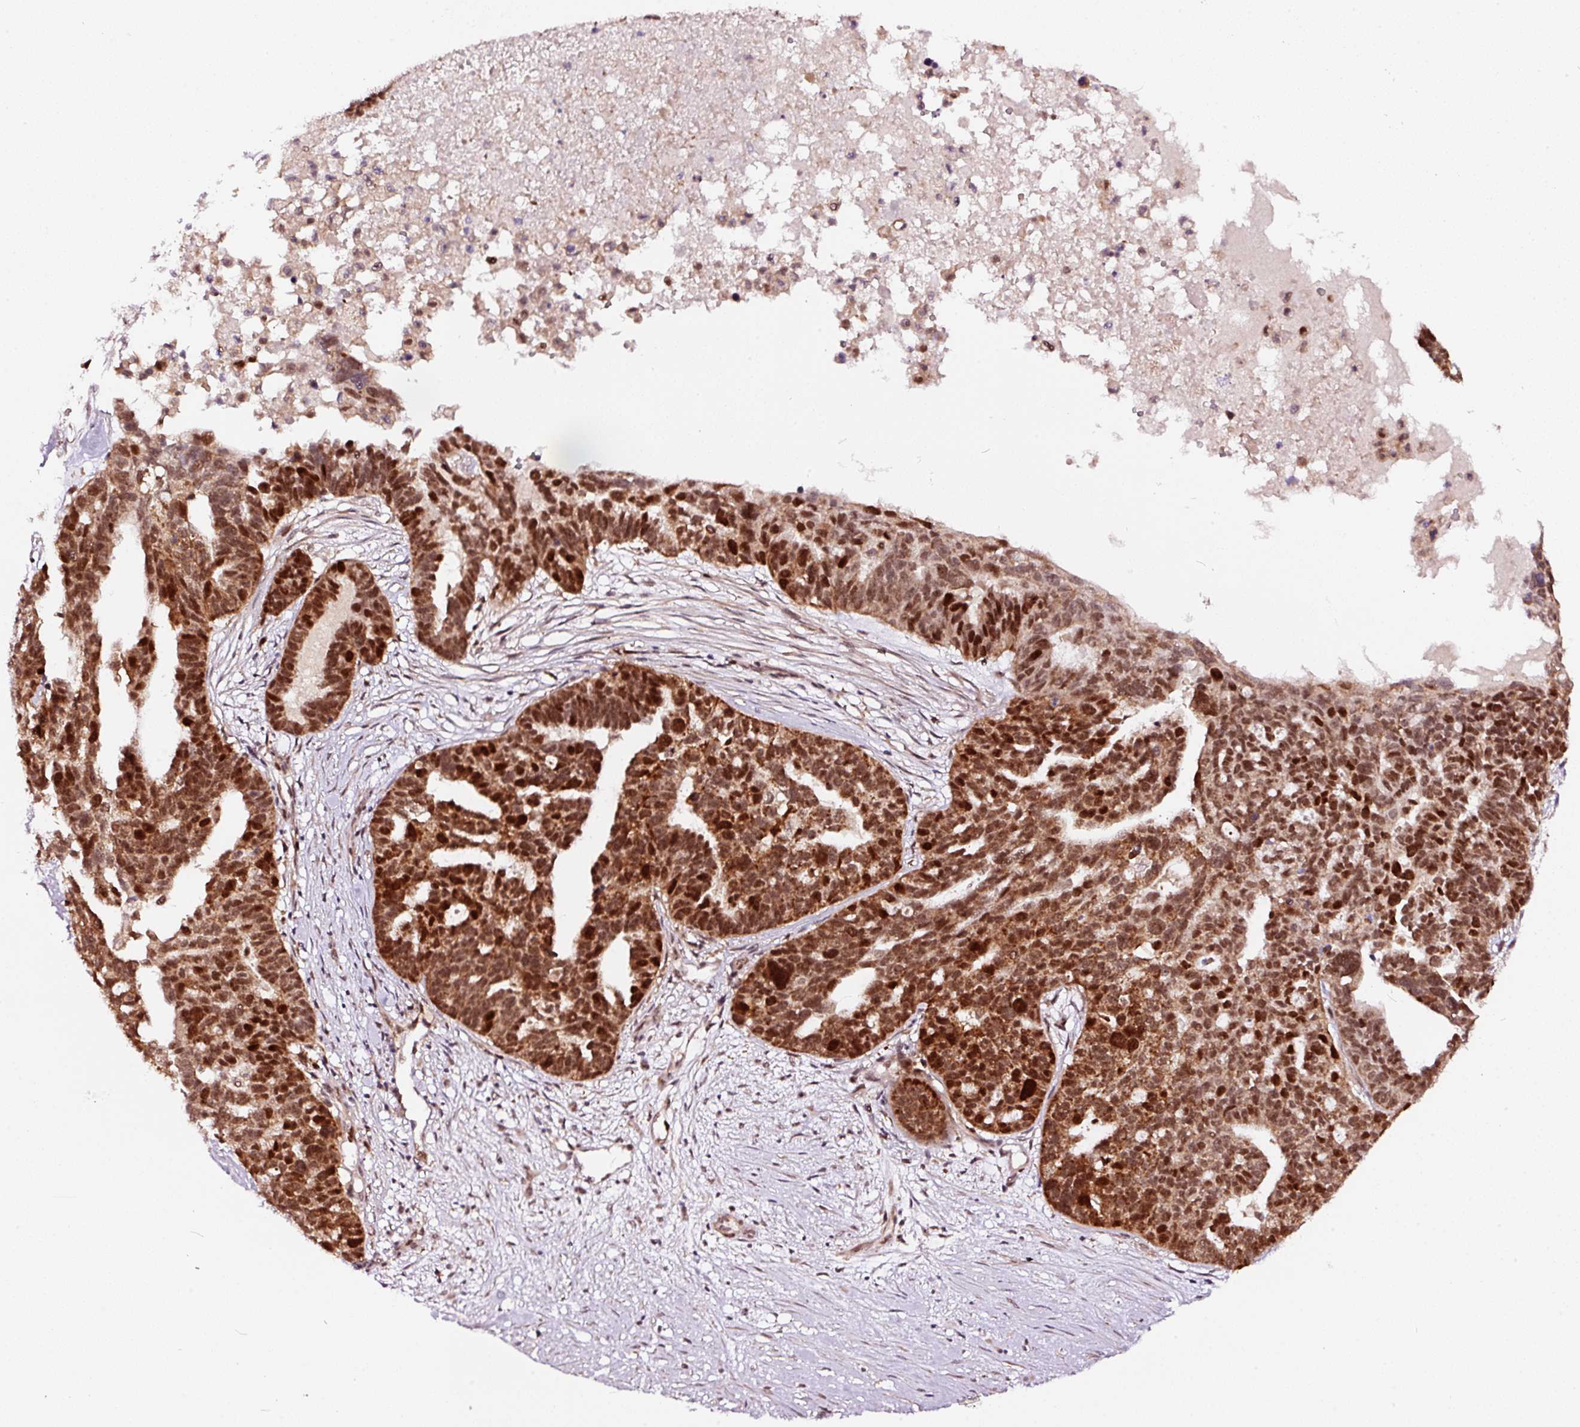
{"staining": {"intensity": "strong", "quantity": ">75%", "location": "nuclear"}, "tissue": "ovarian cancer", "cell_type": "Tumor cells", "image_type": "cancer", "snomed": [{"axis": "morphology", "description": "Cystadenocarcinoma, serous, NOS"}, {"axis": "topography", "description": "Ovary"}], "caption": "DAB immunohistochemical staining of ovarian cancer (serous cystadenocarcinoma) demonstrates strong nuclear protein expression in approximately >75% of tumor cells. (brown staining indicates protein expression, while blue staining denotes nuclei).", "gene": "RFC4", "patient": {"sex": "female", "age": 59}}